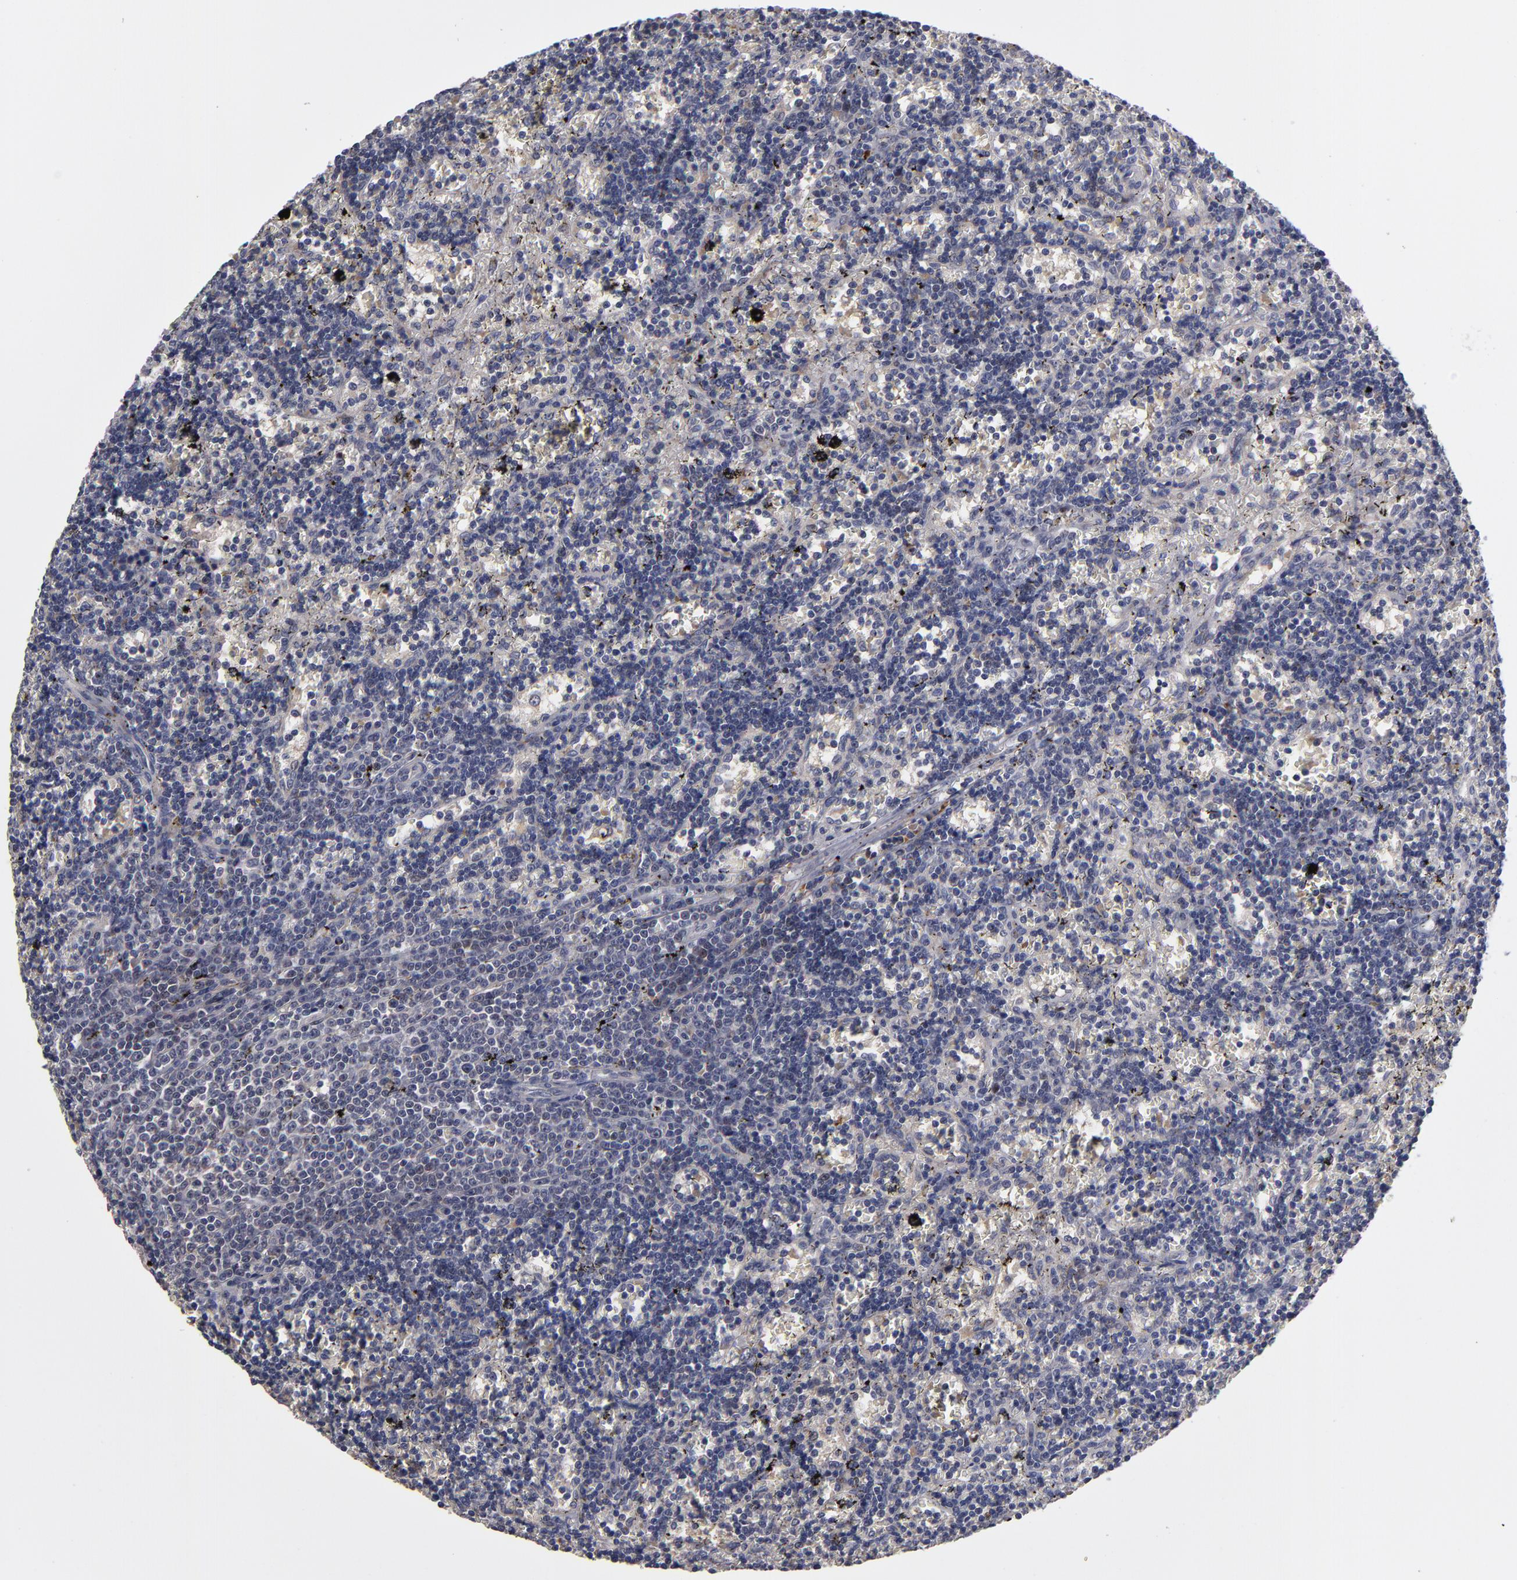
{"staining": {"intensity": "negative", "quantity": "none", "location": "none"}, "tissue": "lymphoma", "cell_type": "Tumor cells", "image_type": "cancer", "snomed": [{"axis": "morphology", "description": "Malignant lymphoma, non-Hodgkin's type, Low grade"}, {"axis": "topography", "description": "Spleen"}], "caption": "Immunohistochemistry (IHC) photomicrograph of low-grade malignant lymphoma, non-Hodgkin's type stained for a protein (brown), which demonstrates no expression in tumor cells.", "gene": "EXD2", "patient": {"sex": "male", "age": 60}}